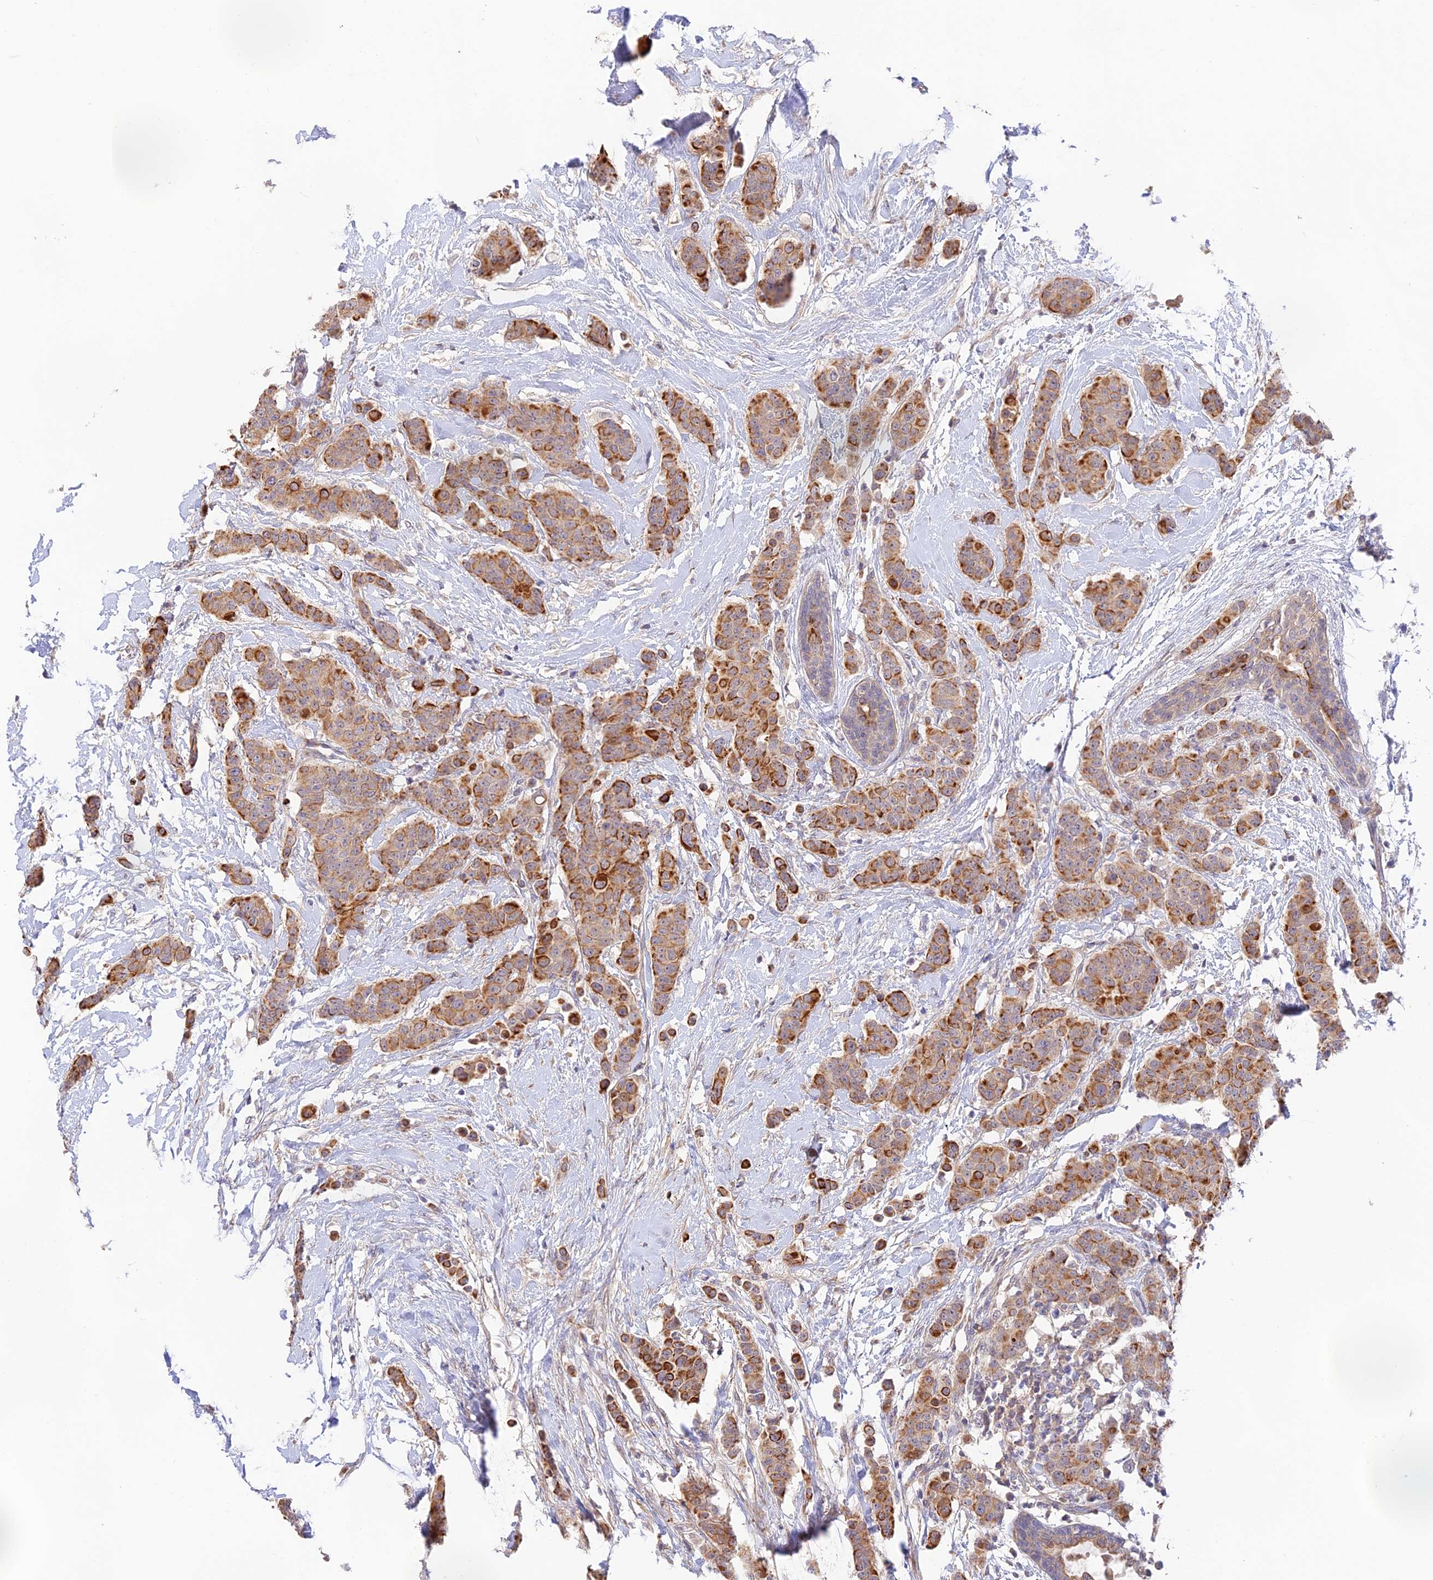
{"staining": {"intensity": "moderate", "quantity": ">75%", "location": "cytoplasmic/membranous"}, "tissue": "breast cancer", "cell_type": "Tumor cells", "image_type": "cancer", "snomed": [{"axis": "morphology", "description": "Duct carcinoma"}, {"axis": "topography", "description": "Breast"}], "caption": "Infiltrating ductal carcinoma (breast) was stained to show a protein in brown. There is medium levels of moderate cytoplasmic/membranous staining in about >75% of tumor cells.", "gene": "CAMSAP3", "patient": {"sex": "female", "age": 40}}